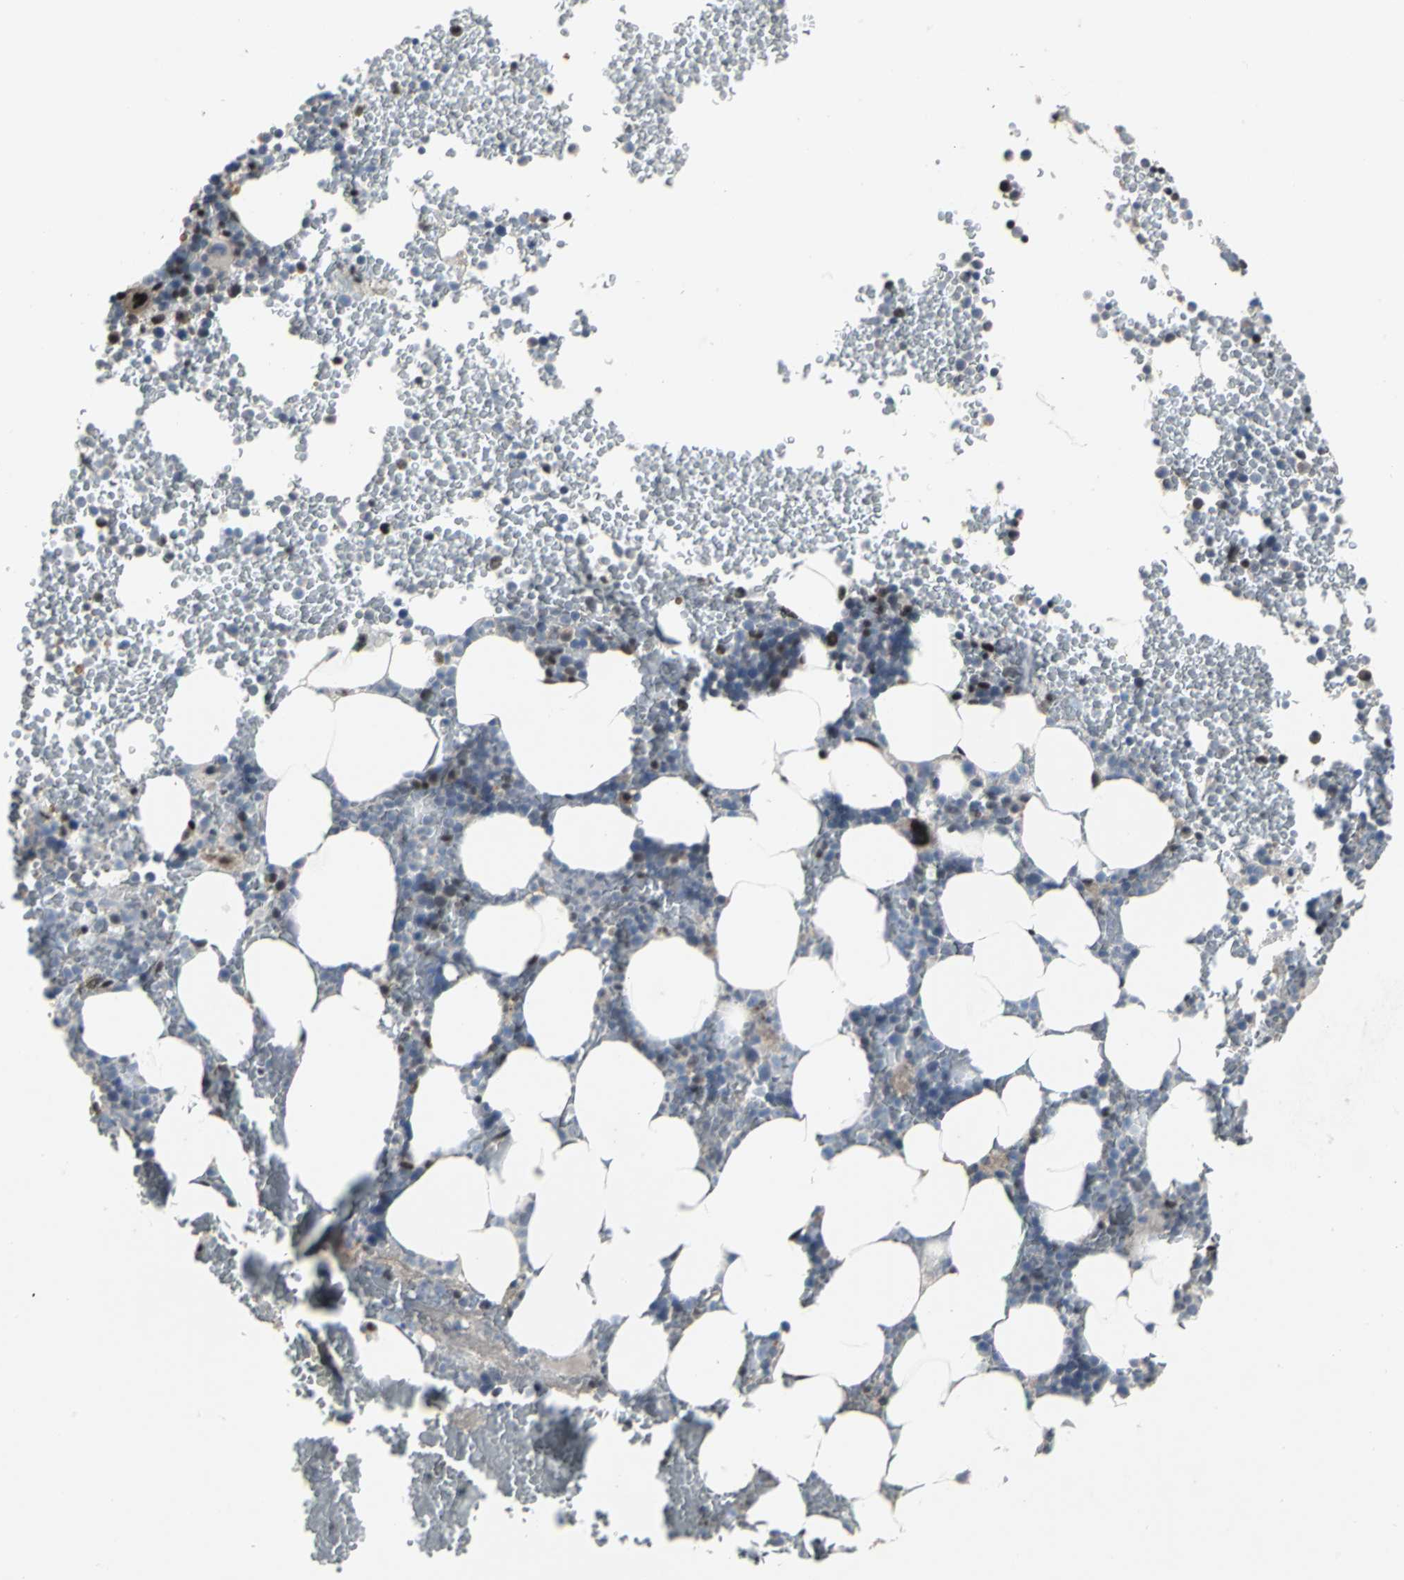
{"staining": {"intensity": "moderate", "quantity": "25%-75%", "location": "nuclear"}, "tissue": "bone marrow", "cell_type": "Hematopoietic cells", "image_type": "normal", "snomed": [{"axis": "morphology", "description": "Normal tissue, NOS"}, {"axis": "topography", "description": "Bone marrow"}], "caption": "DAB (3,3'-diaminobenzidine) immunohistochemical staining of normal human bone marrow shows moderate nuclear protein staining in about 25%-75% of hematopoietic cells.", "gene": "SRF", "patient": {"sex": "female", "age": 66}}